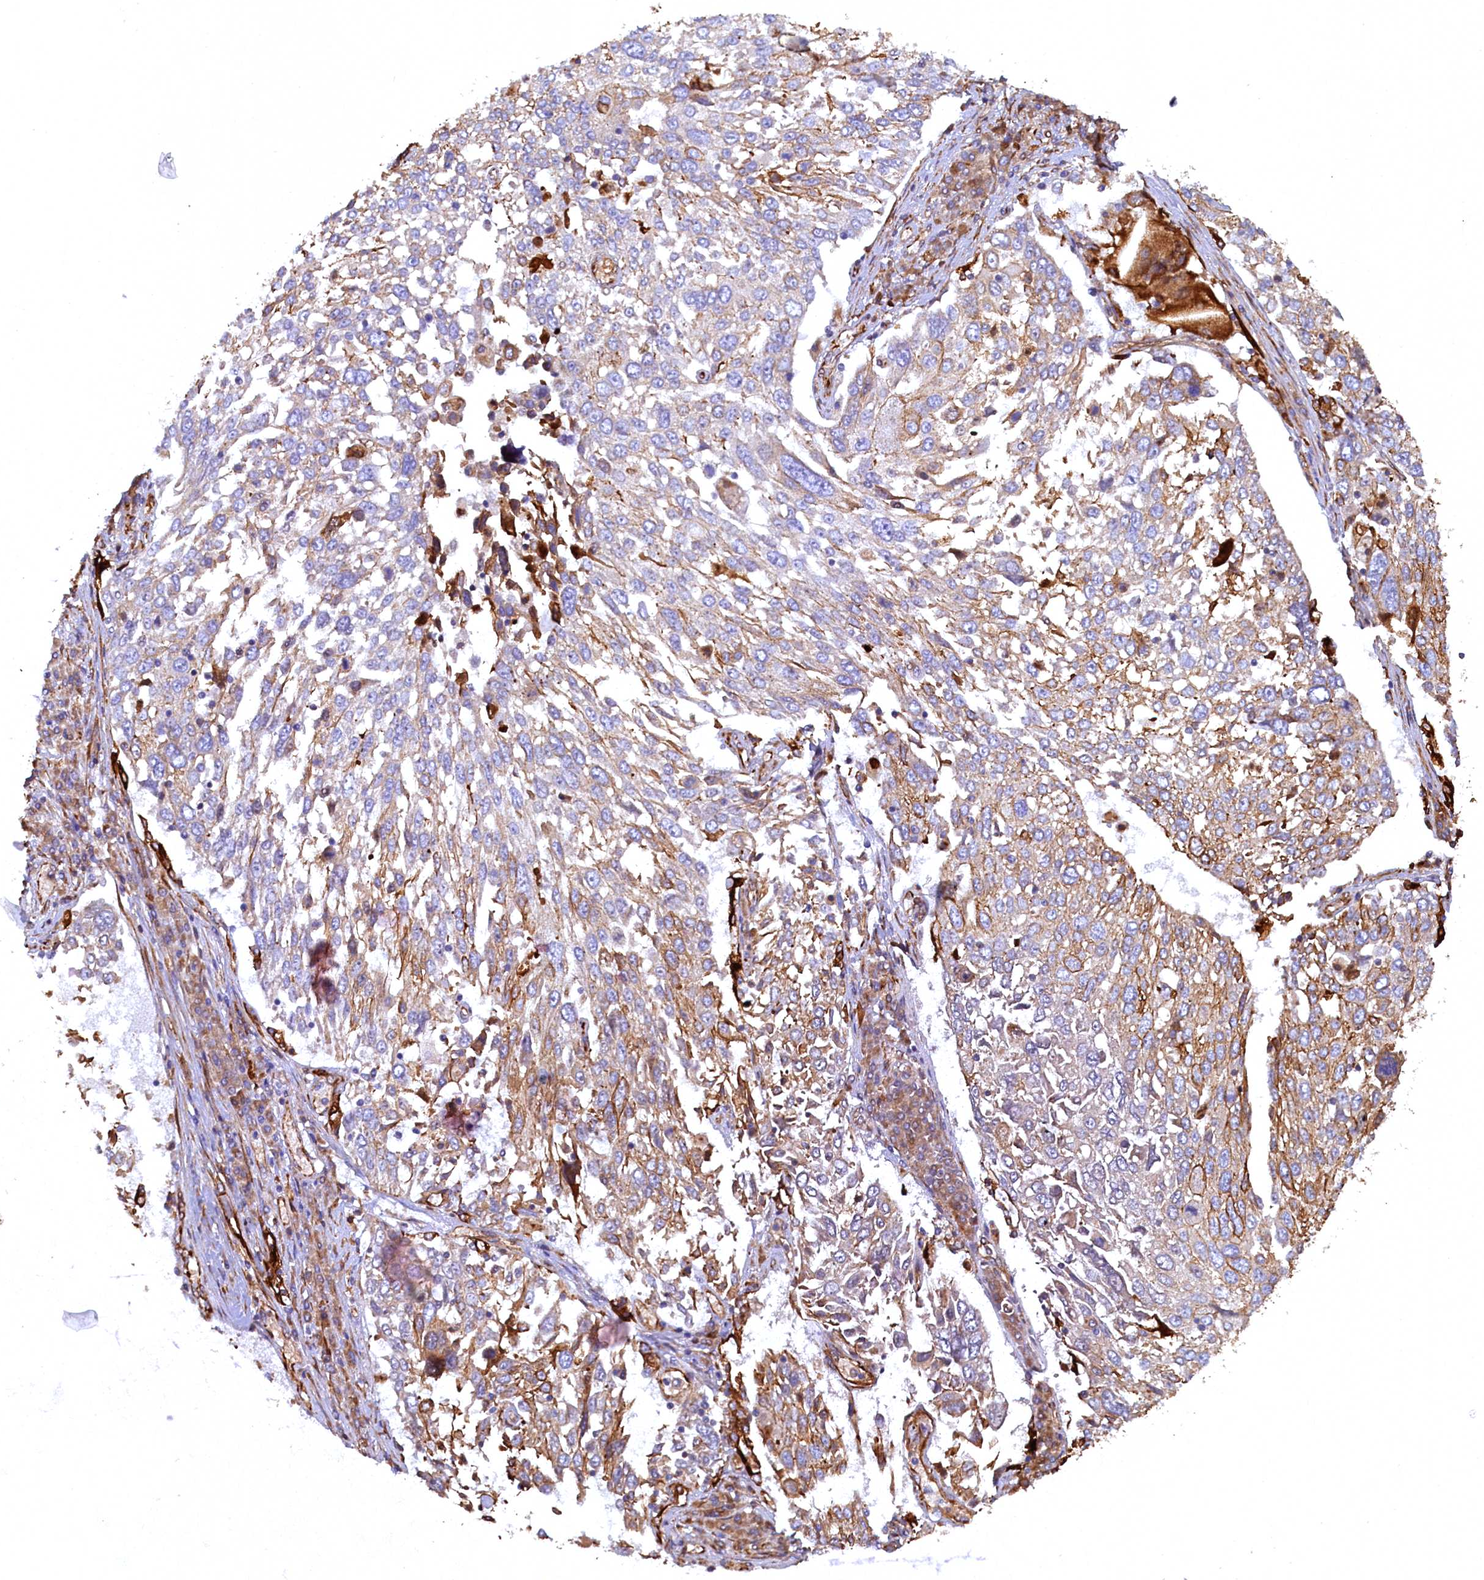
{"staining": {"intensity": "moderate", "quantity": "25%-75%", "location": "cytoplasmic/membranous"}, "tissue": "lung cancer", "cell_type": "Tumor cells", "image_type": "cancer", "snomed": [{"axis": "morphology", "description": "Squamous cell carcinoma, NOS"}, {"axis": "topography", "description": "Lung"}], "caption": "Lung squamous cell carcinoma stained with a brown dye demonstrates moderate cytoplasmic/membranous positive expression in approximately 25%-75% of tumor cells.", "gene": "LRRC57", "patient": {"sex": "male", "age": 65}}